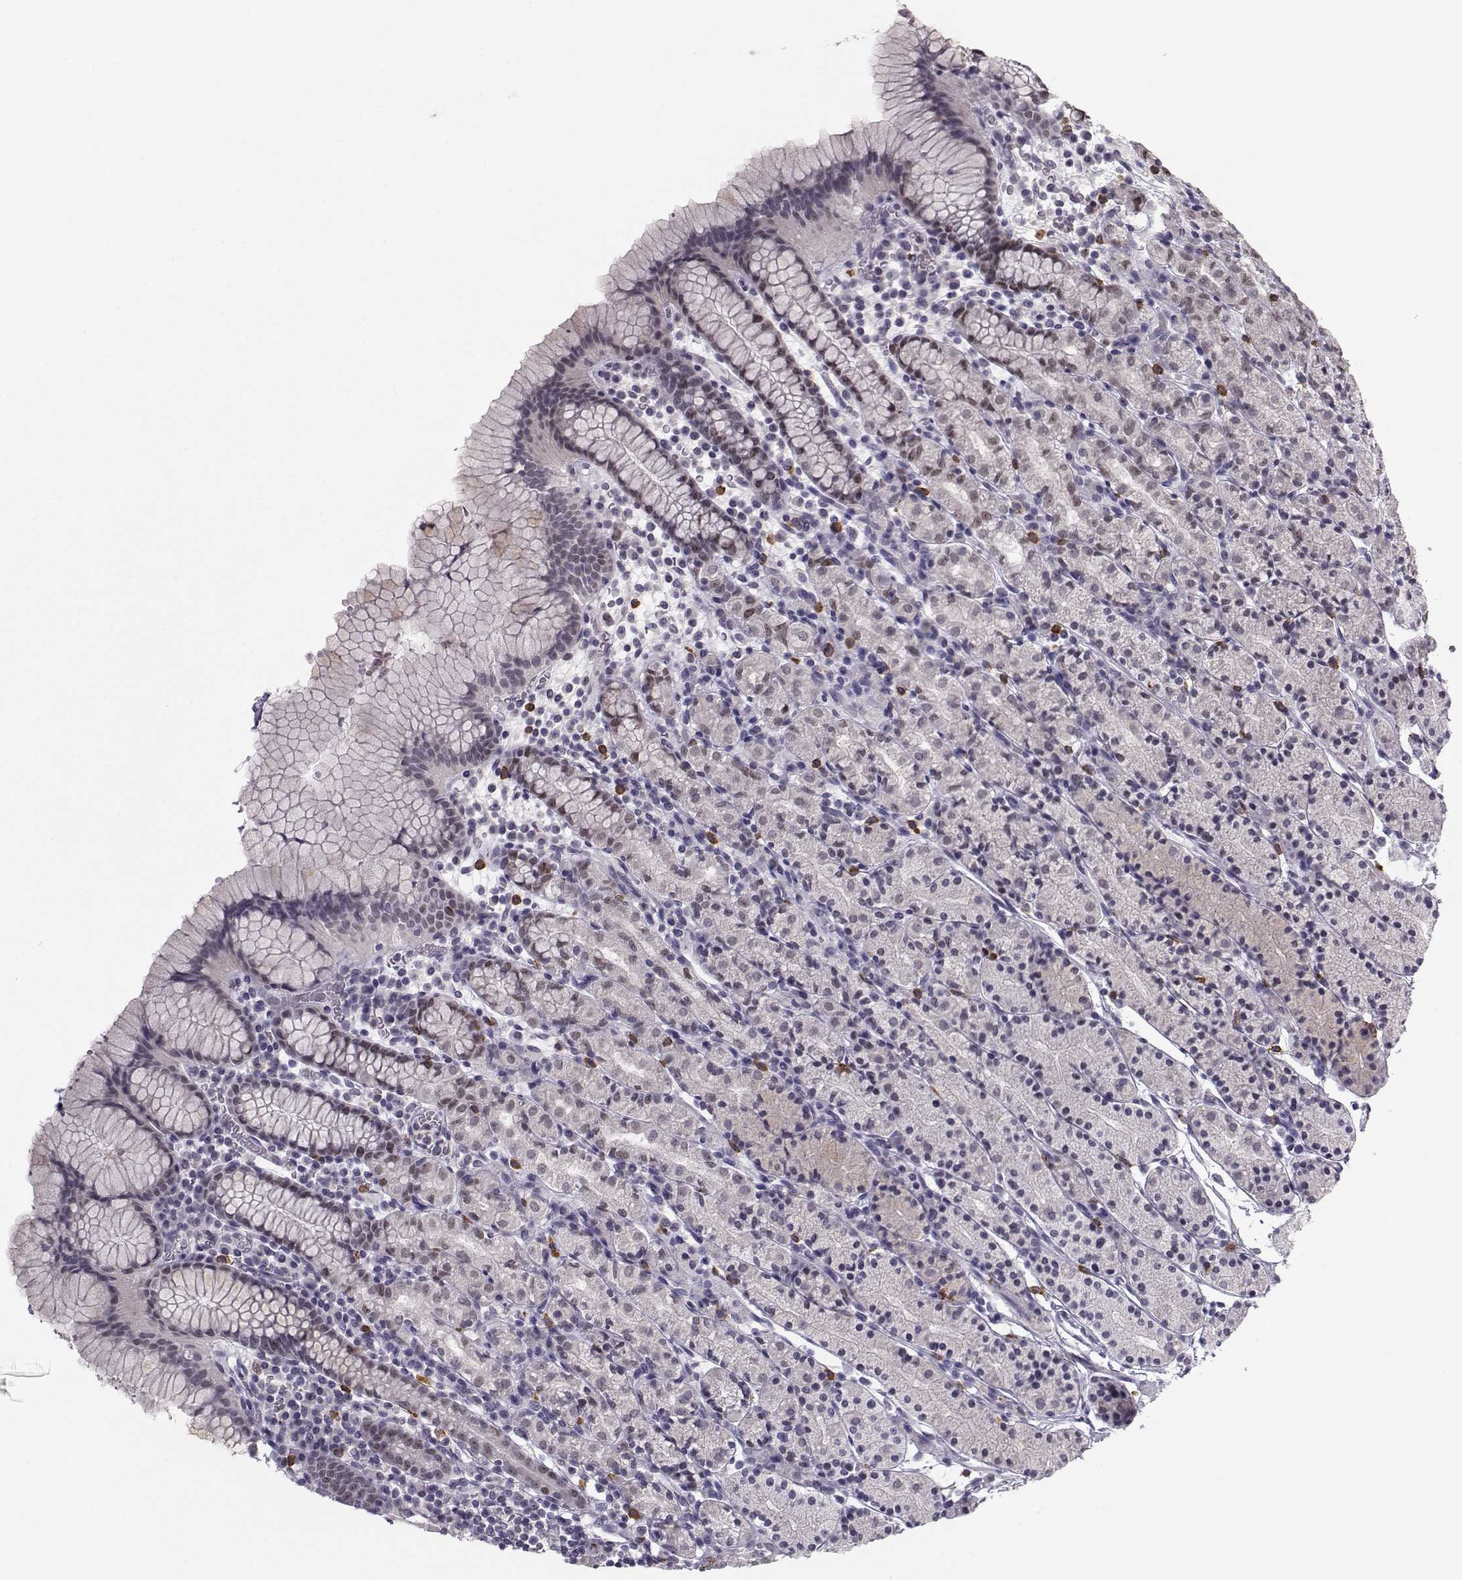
{"staining": {"intensity": "weak", "quantity": "<25%", "location": "nuclear"}, "tissue": "stomach", "cell_type": "Glandular cells", "image_type": "normal", "snomed": [{"axis": "morphology", "description": "Normal tissue, NOS"}, {"axis": "topography", "description": "Stomach, upper"}, {"axis": "topography", "description": "Stomach"}], "caption": "Histopathology image shows no protein staining in glandular cells of unremarkable stomach.", "gene": "LRP8", "patient": {"sex": "male", "age": 62}}